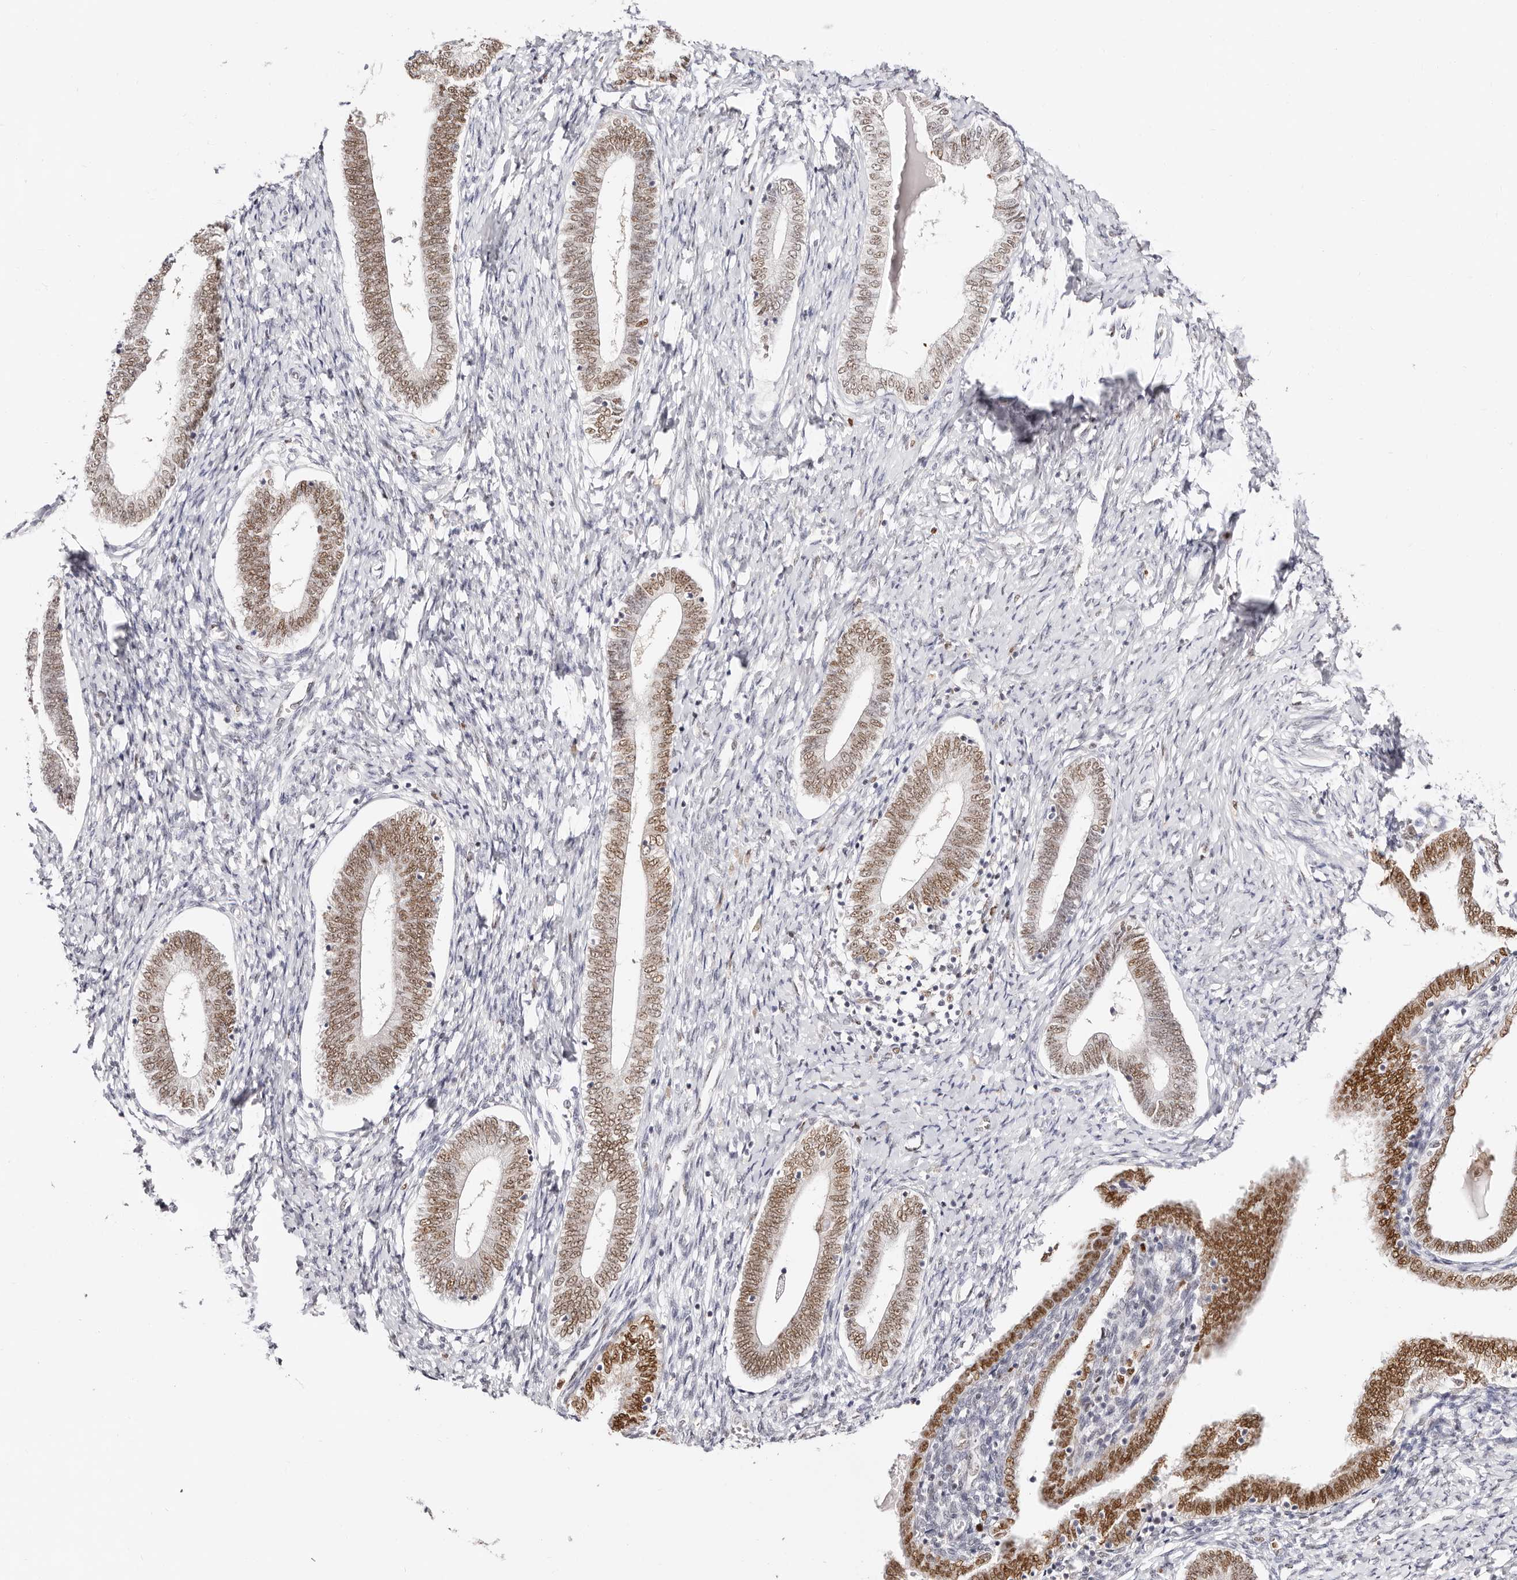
{"staining": {"intensity": "weak", "quantity": "25%-75%", "location": "nuclear"}, "tissue": "endometrium", "cell_type": "Cells in endometrial stroma", "image_type": "normal", "snomed": [{"axis": "morphology", "description": "Normal tissue, NOS"}, {"axis": "topography", "description": "Endometrium"}], "caption": "A low amount of weak nuclear positivity is present in about 25%-75% of cells in endometrial stroma in benign endometrium.", "gene": "TKT", "patient": {"sex": "female", "age": 72}}